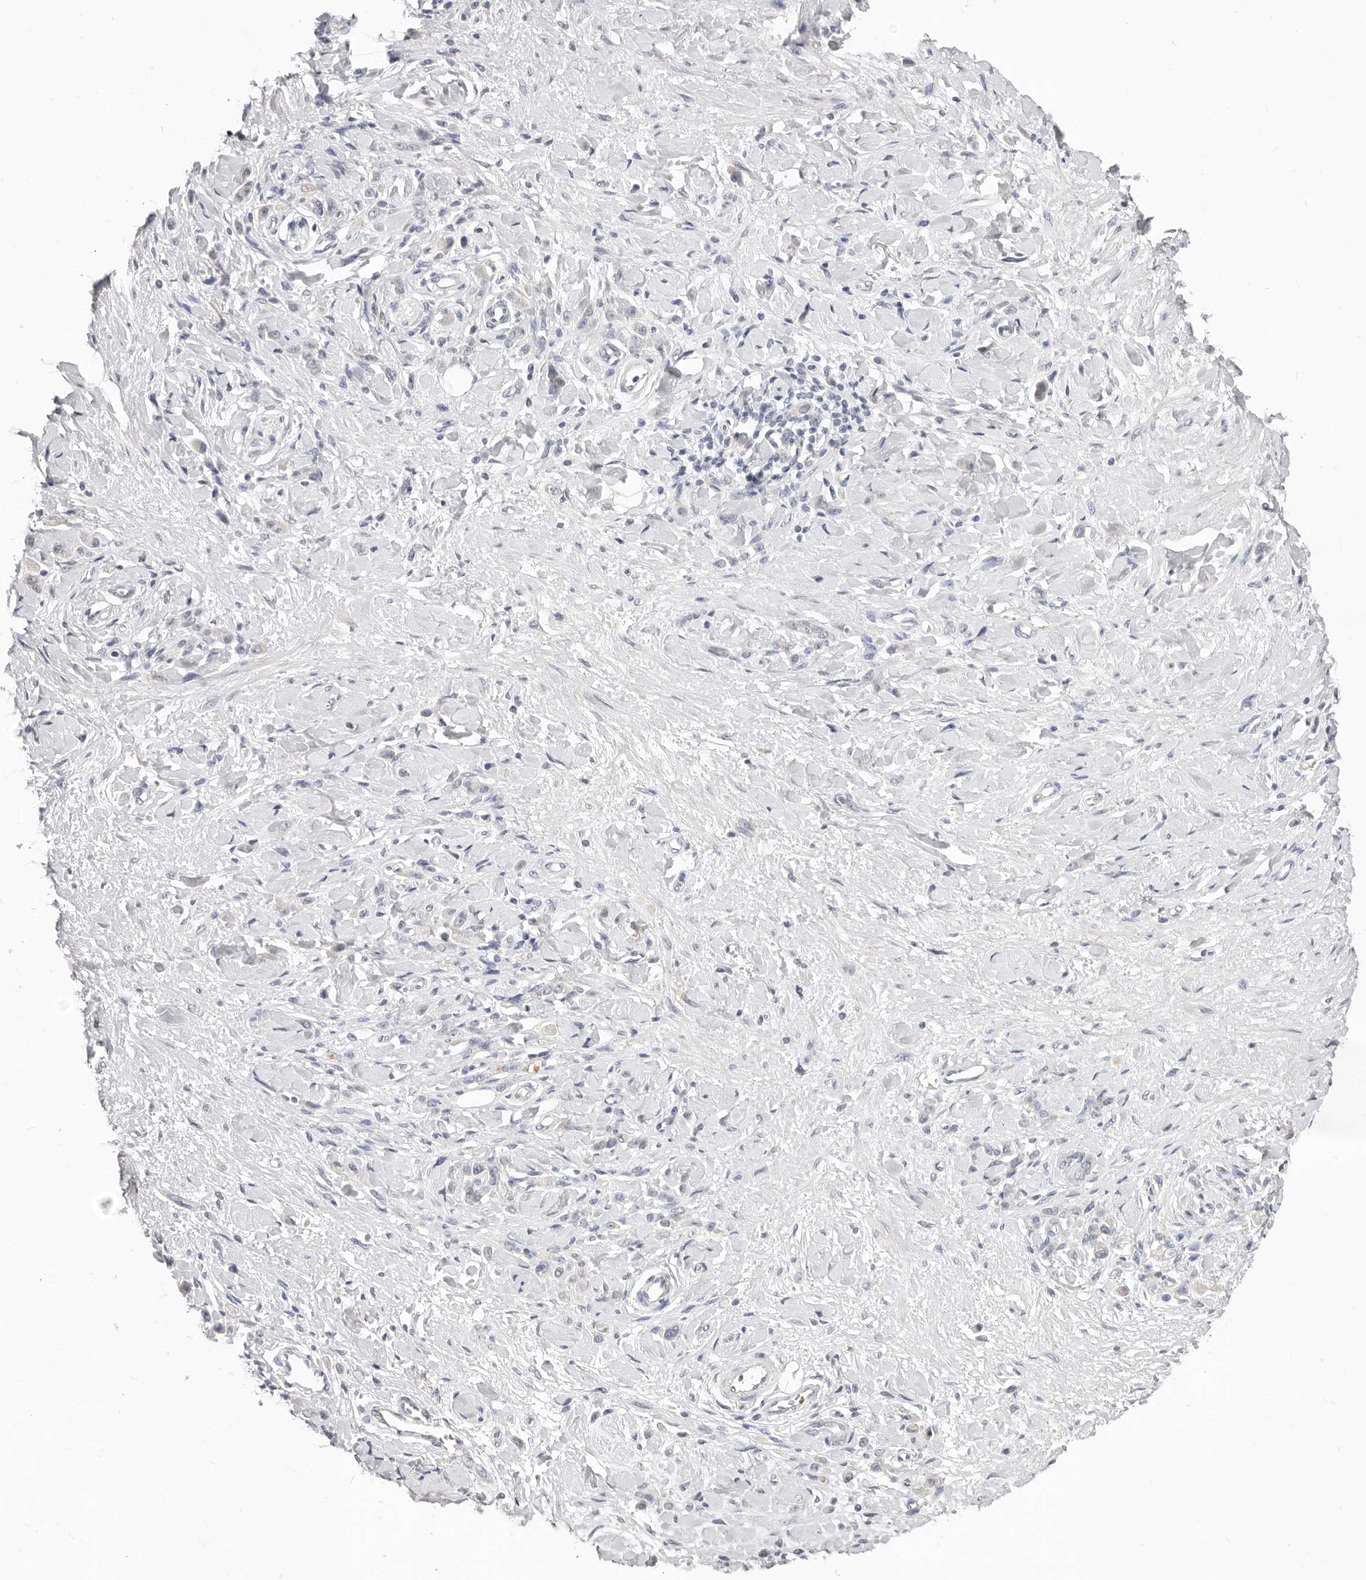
{"staining": {"intensity": "negative", "quantity": "none", "location": "none"}, "tissue": "stomach cancer", "cell_type": "Tumor cells", "image_type": "cancer", "snomed": [{"axis": "morphology", "description": "Normal tissue, NOS"}, {"axis": "morphology", "description": "Adenocarcinoma, NOS"}, {"axis": "topography", "description": "Stomach"}], "caption": "High magnification brightfield microscopy of stomach adenocarcinoma stained with DAB (3,3'-diaminobenzidine) (brown) and counterstained with hematoxylin (blue): tumor cells show no significant staining.", "gene": "TMEM63B", "patient": {"sex": "male", "age": 82}}